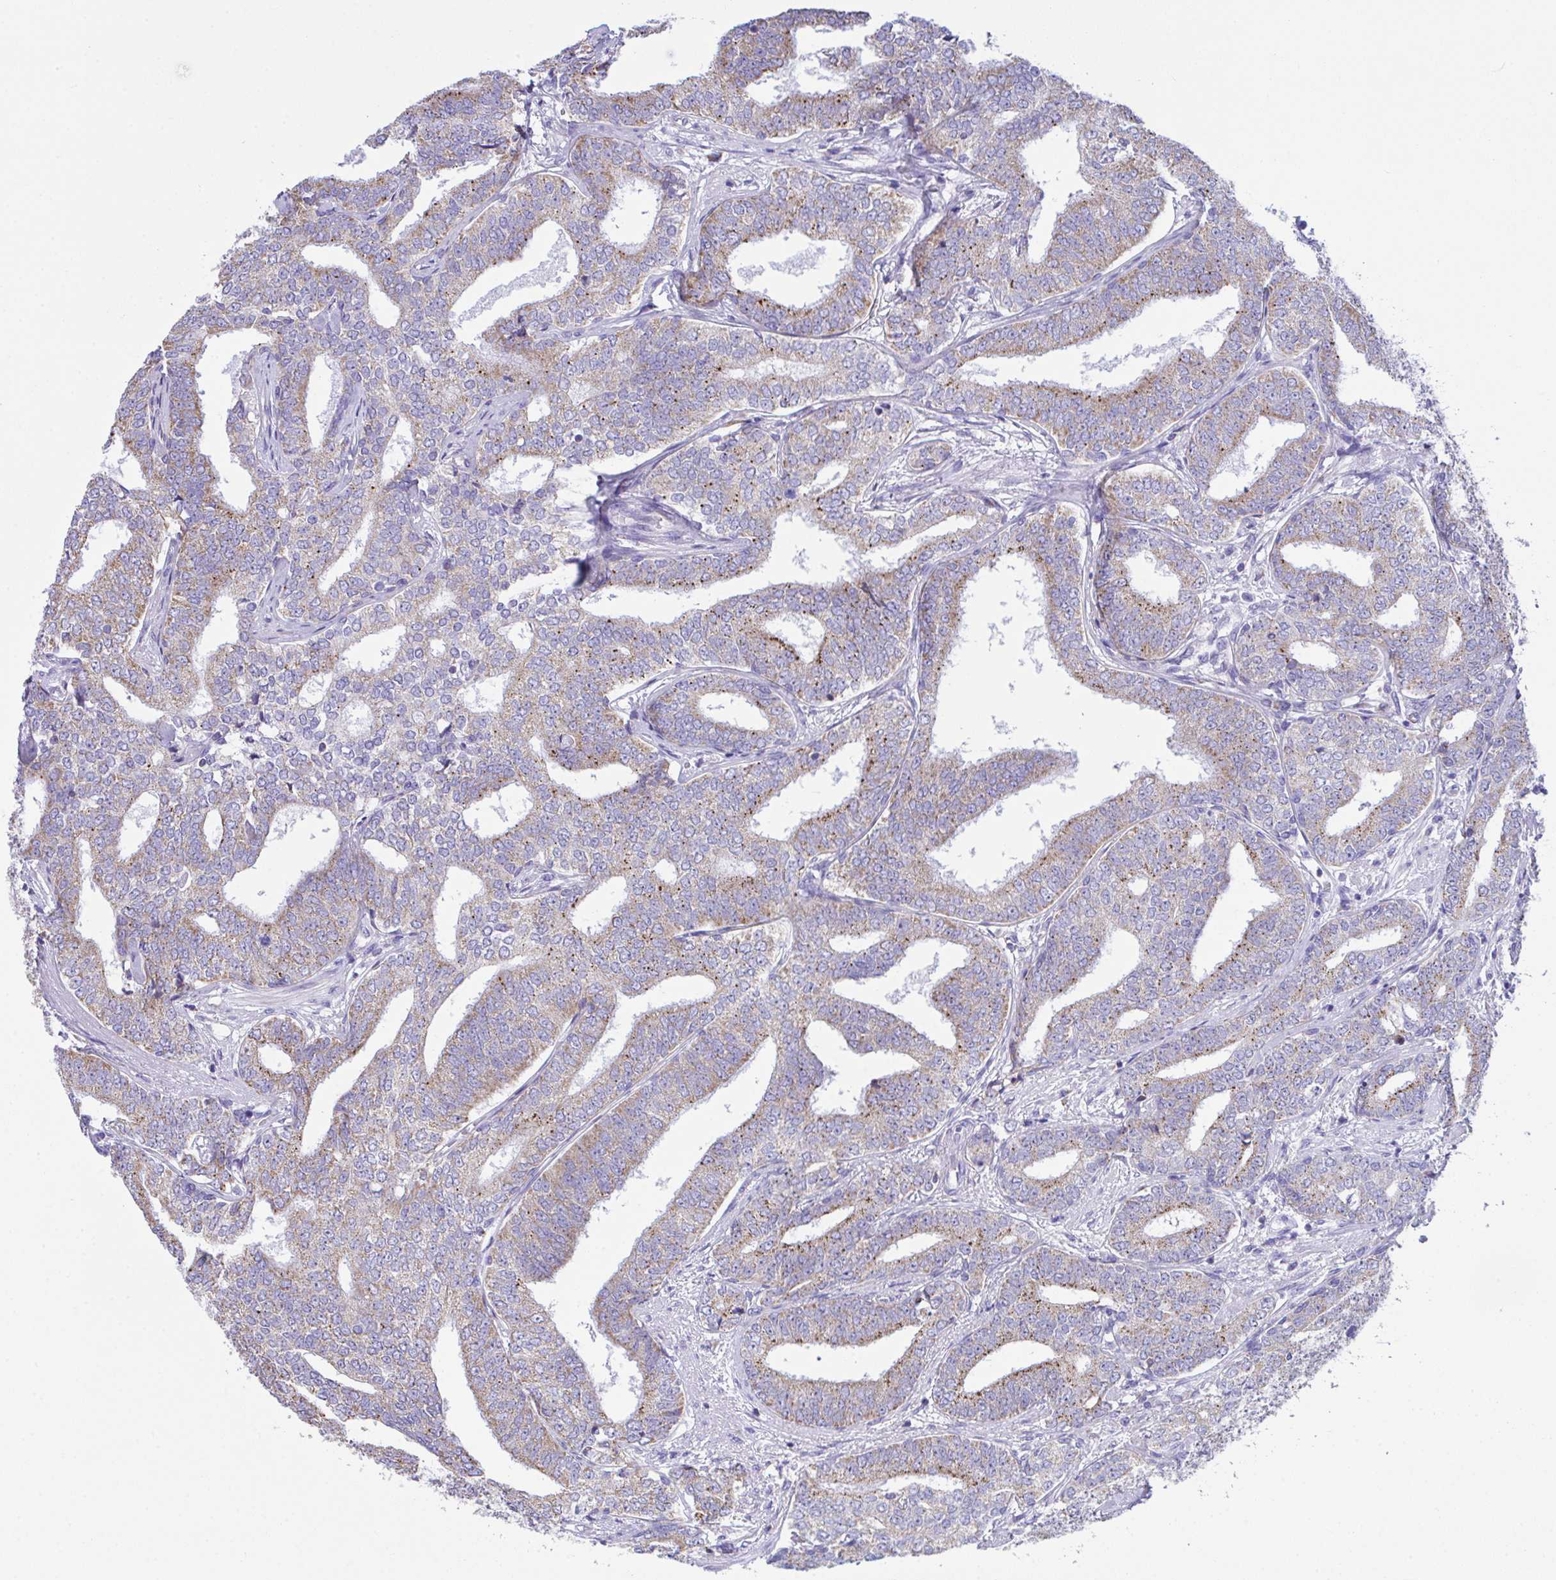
{"staining": {"intensity": "weak", "quantity": "25%-75%", "location": "cytoplasmic/membranous"}, "tissue": "prostate cancer", "cell_type": "Tumor cells", "image_type": "cancer", "snomed": [{"axis": "morphology", "description": "Adenocarcinoma, High grade"}, {"axis": "topography", "description": "Prostate"}], "caption": "Prostate cancer (adenocarcinoma (high-grade)) was stained to show a protein in brown. There is low levels of weak cytoplasmic/membranous staining in about 25%-75% of tumor cells.", "gene": "NLRP8", "patient": {"sex": "male", "age": 72}}